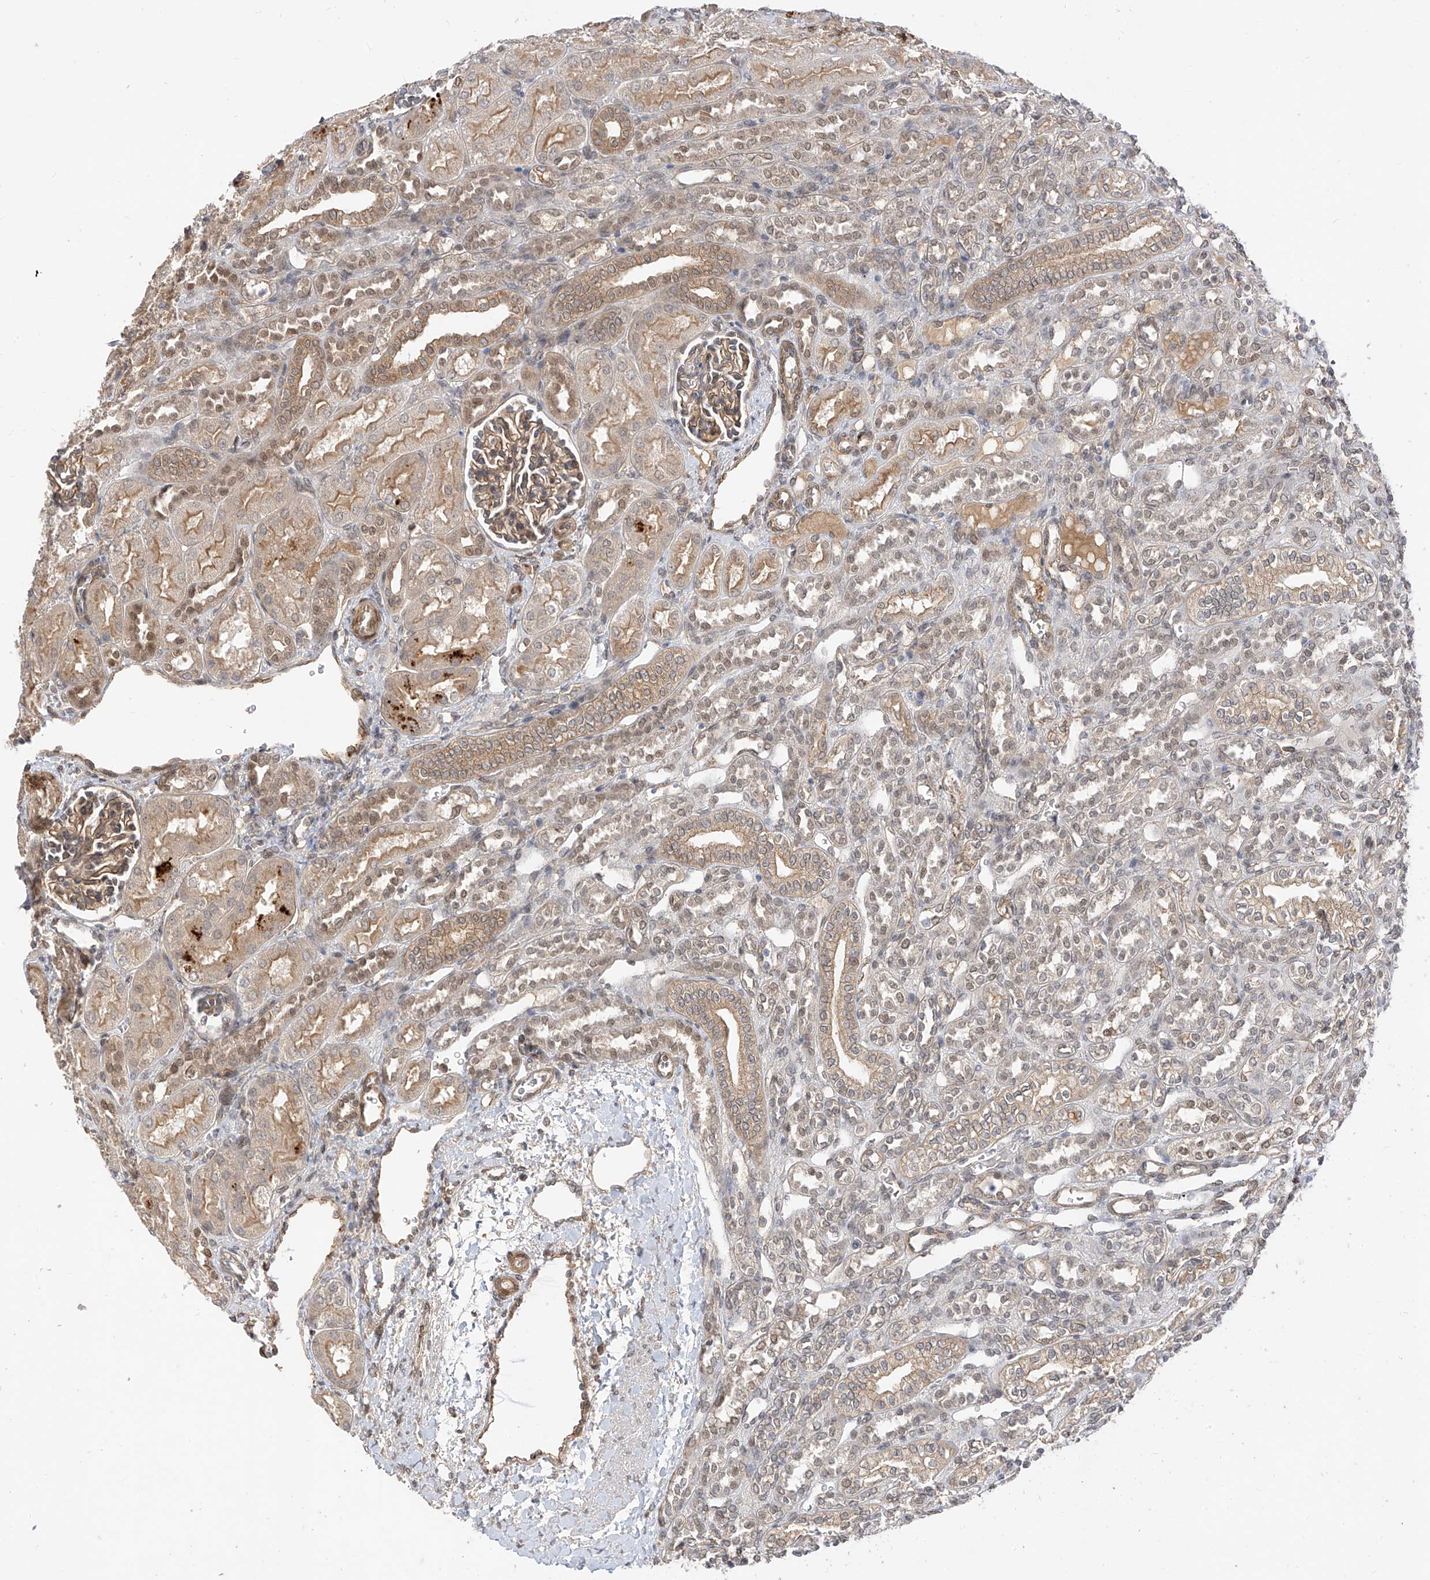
{"staining": {"intensity": "moderate", "quantity": "25%-75%", "location": "cytoplasmic/membranous"}, "tissue": "kidney", "cell_type": "Cells in glomeruli", "image_type": "normal", "snomed": [{"axis": "morphology", "description": "Normal tissue, NOS"}, {"axis": "morphology", "description": "Neoplasm, malignant, NOS"}, {"axis": "topography", "description": "Kidney"}], "caption": "A brown stain shows moderate cytoplasmic/membranous expression of a protein in cells in glomeruli of unremarkable human kidney.", "gene": "MRTFA", "patient": {"sex": "female", "age": 1}}